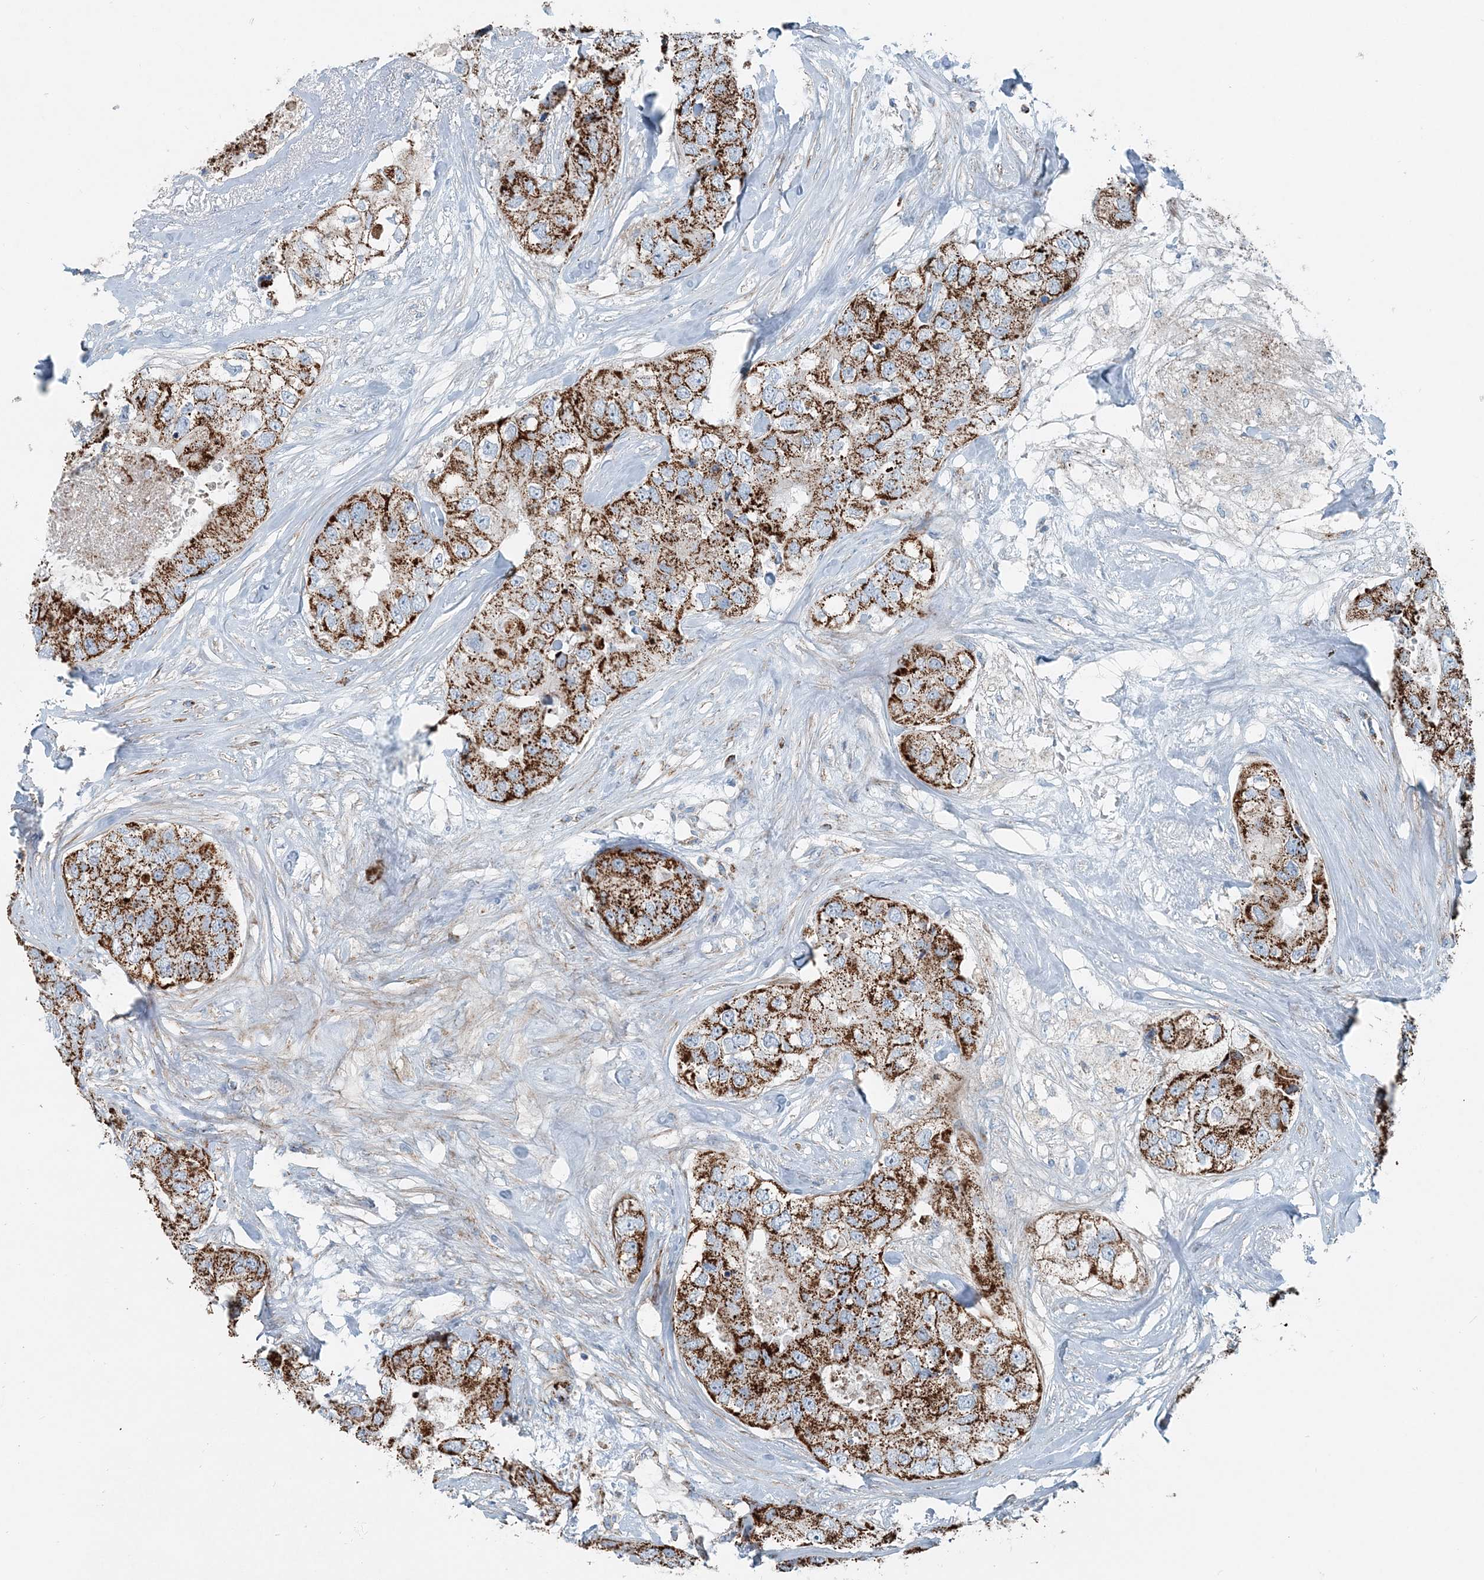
{"staining": {"intensity": "moderate", "quantity": ">75%", "location": "cytoplasmic/membranous"}, "tissue": "breast cancer", "cell_type": "Tumor cells", "image_type": "cancer", "snomed": [{"axis": "morphology", "description": "Duct carcinoma"}, {"axis": "topography", "description": "Breast"}], "caption": "Immunohistochemistry (DAB) staining of human breast cancer (invasive ductal carcinoma) displays moderate cytoplasmic/membranous protein expression in about >75% of tumor cells.", "gene": "INTU", "patient": {"sex": "female", "age": 62}}